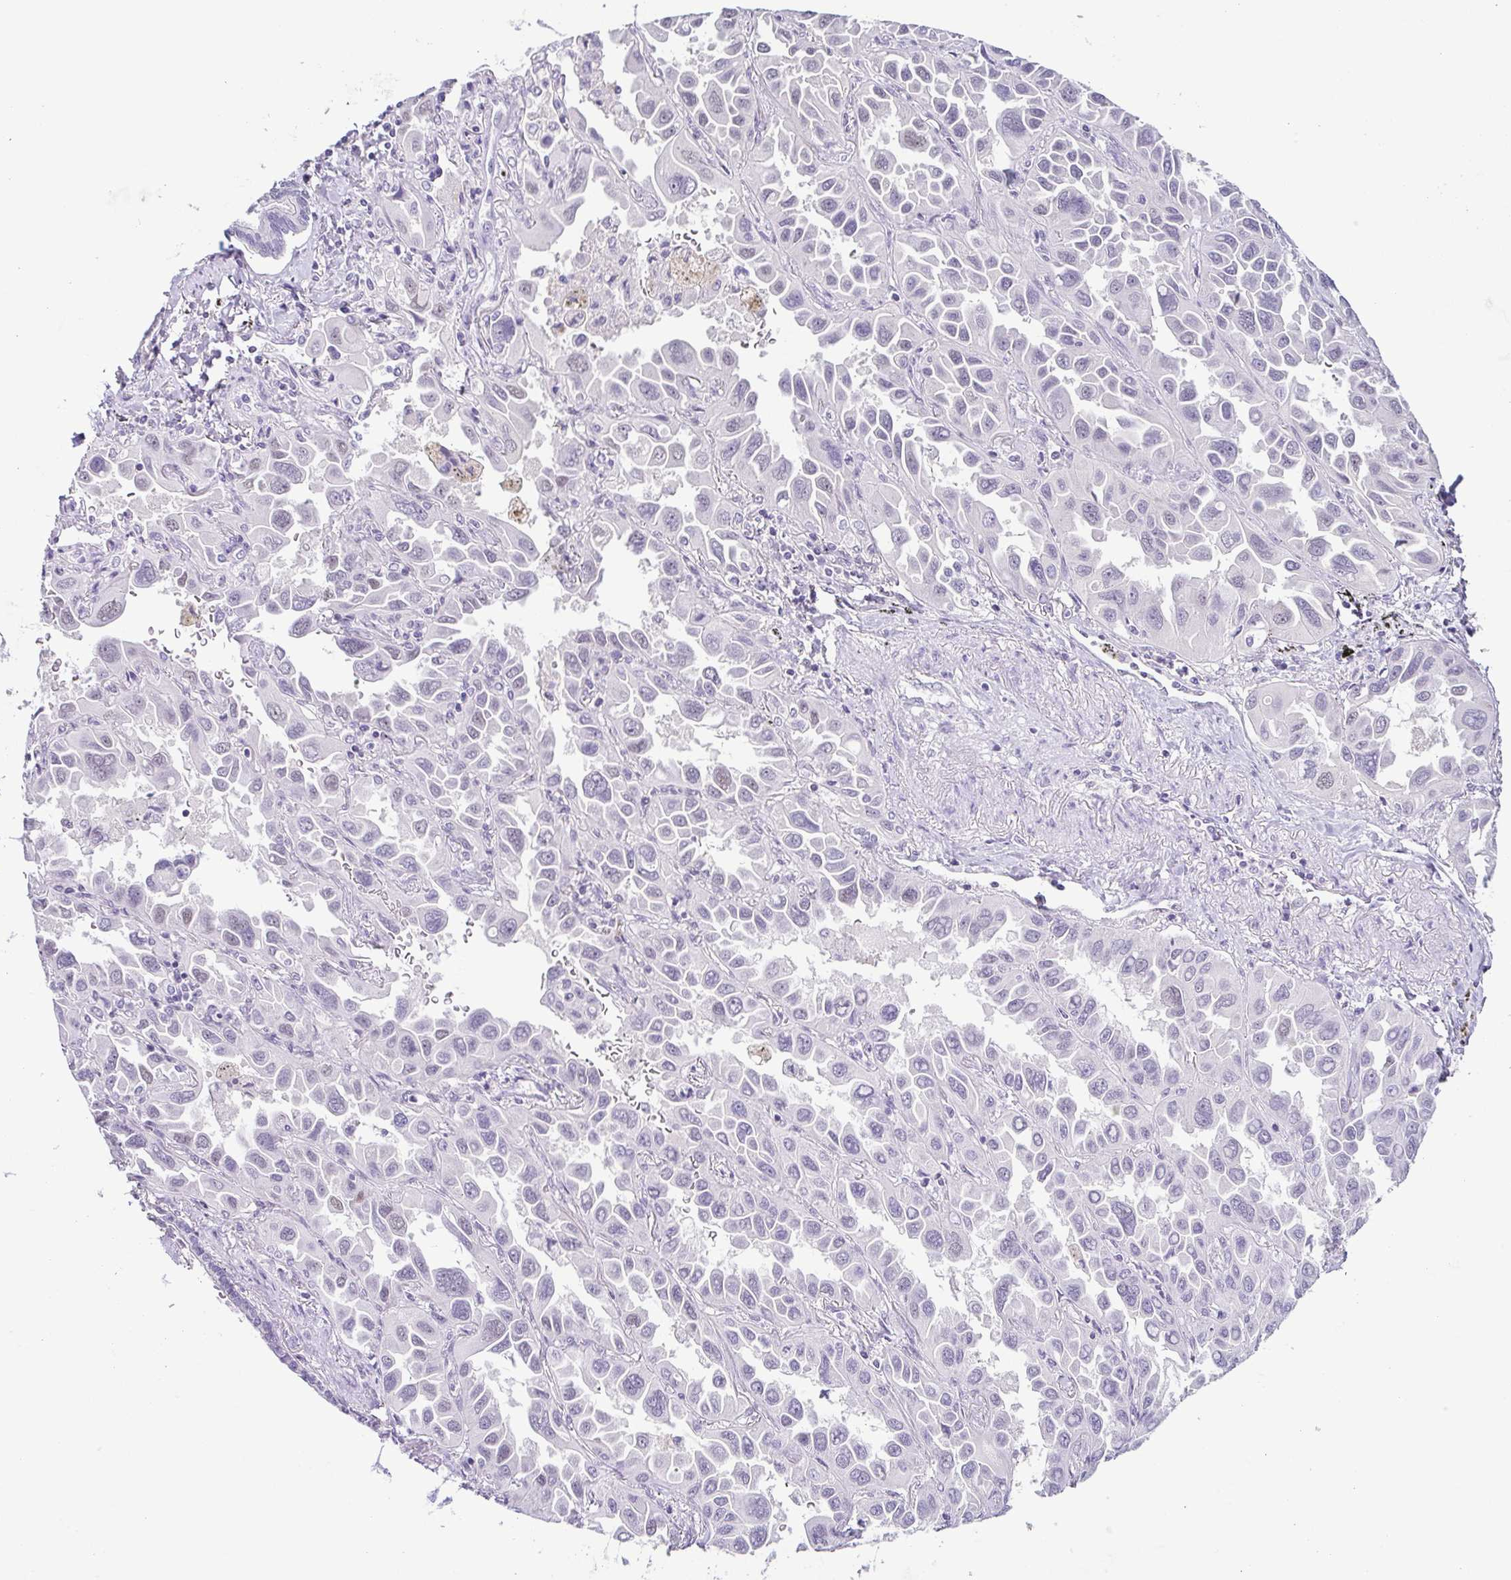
{"staining": {"intensity": "moderate", "quantity": "<25%", "location": "nuclear"}, "tissue": "lung cancer", "cell_type": "Tumor cells", "image_type": "cancer", "snomed": [{"axis": "morphology", "description": "Adenocarcinoma, NOS"}, {"axis": "topography", "description": "Lung"}], "caption": "A high-resolution photomicrograph shows immunohistochemistry (IHC) staining of lung adenocarcinoma, which displays moderate nuclear staining in about <25% of tumor cells. (DAB (3,3'-diaminobenzidine) IHC, brown staining for protein, blue staining for nuclei).", "gene": "TCF3", "patient": {"sex": "male", "age": 64}}